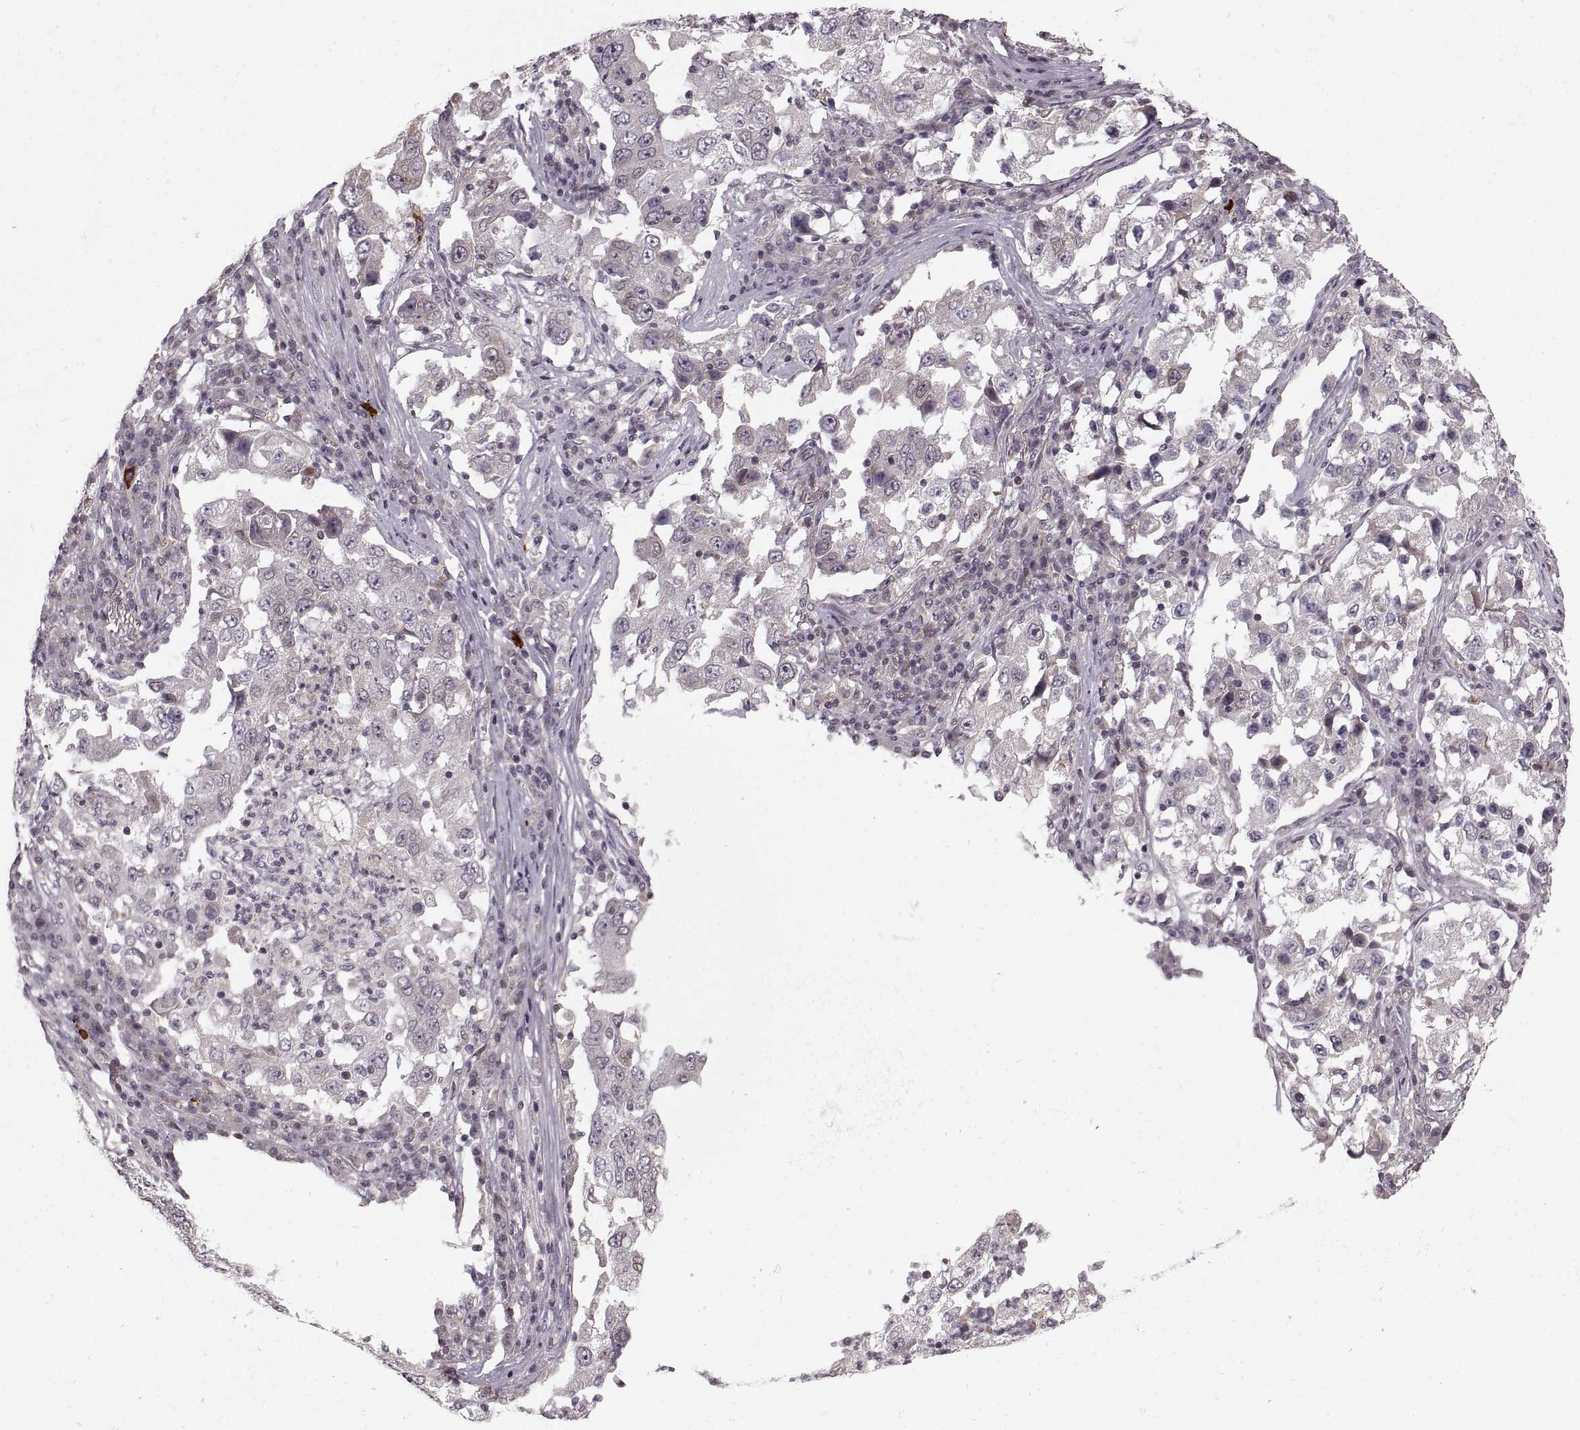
{"staining": {"intensity": "negative", "quantity": "none", "location": "none"}, "tissue": "lung cancer", "cell_type": "Tumor cells", "image_type": "cancer", "snomed": [{"axis": "morphology", "description": "Adenocarcinoma, NOS"}, {"axis": "topography", "description": "Lung"}], "caption": "Tumor cells show no significant expression in lung adenocarcinoma.", "gene": "ASIC3", "patient": {"sex": "male", "age": 73}}